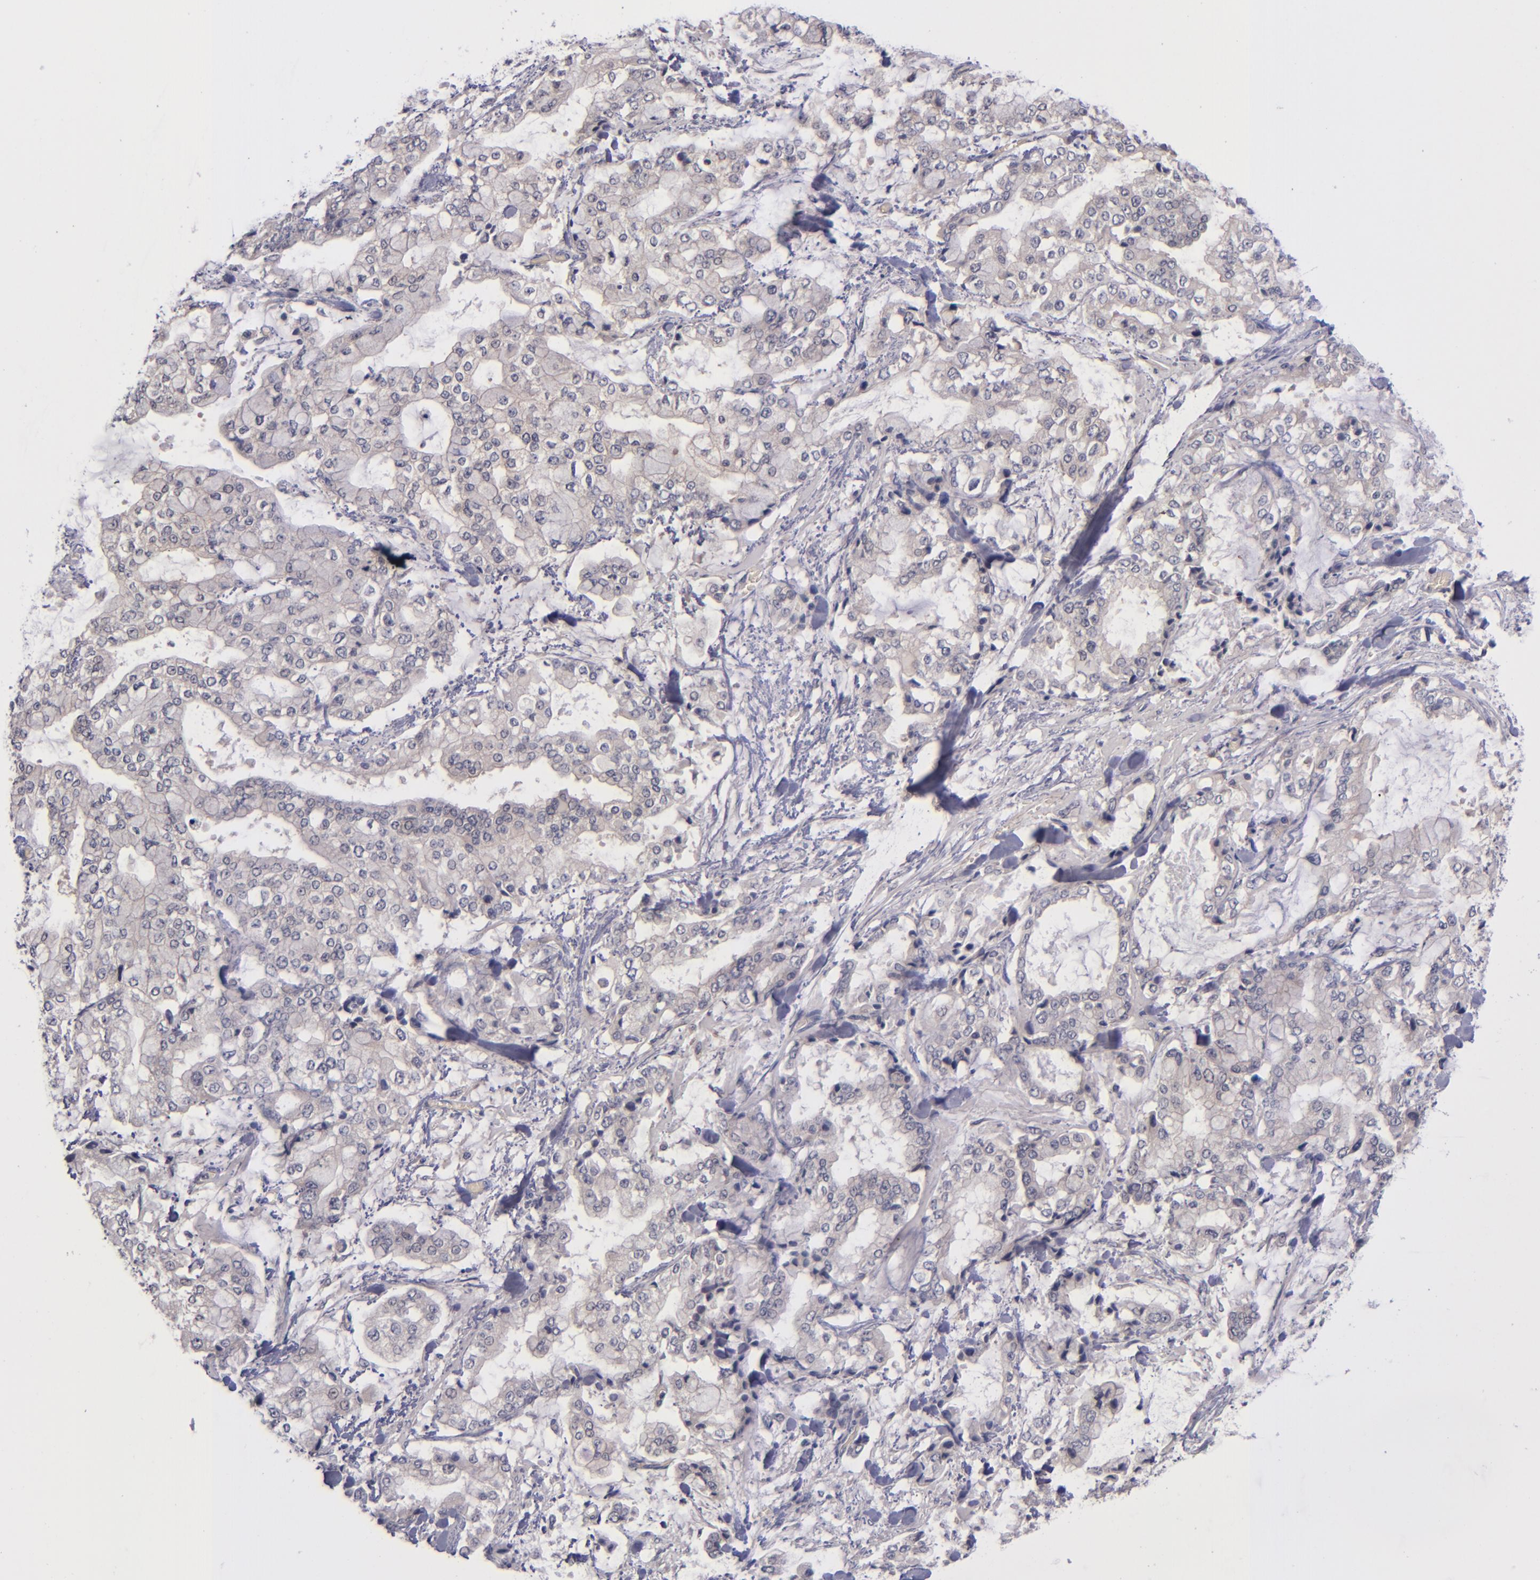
{"staining": {"intensity": "weak", "quantity": "<25%", "location": "cytoplasmic/membranous"}, "tissue": "stomach cancer", "cell_type": "Tumor cells", "image_type": "cancer", "snomed": [{"axis": "morphology", "description": "Normal tissue, NOS"}, {"axis": "morphology", "description": "Adenocarcinoma, NOS"}, {"axis": "topography", "description": "Stomach, upper"}, {"axis": "topography", "description": "Stomach"}], "caption": "Immunohistochemical staining of adenocarcinoma (stomach) demonstrates no significant positivity in tumor cells.", "gene": "TSC2", "patient": {"sex": "male", "age": 76}}